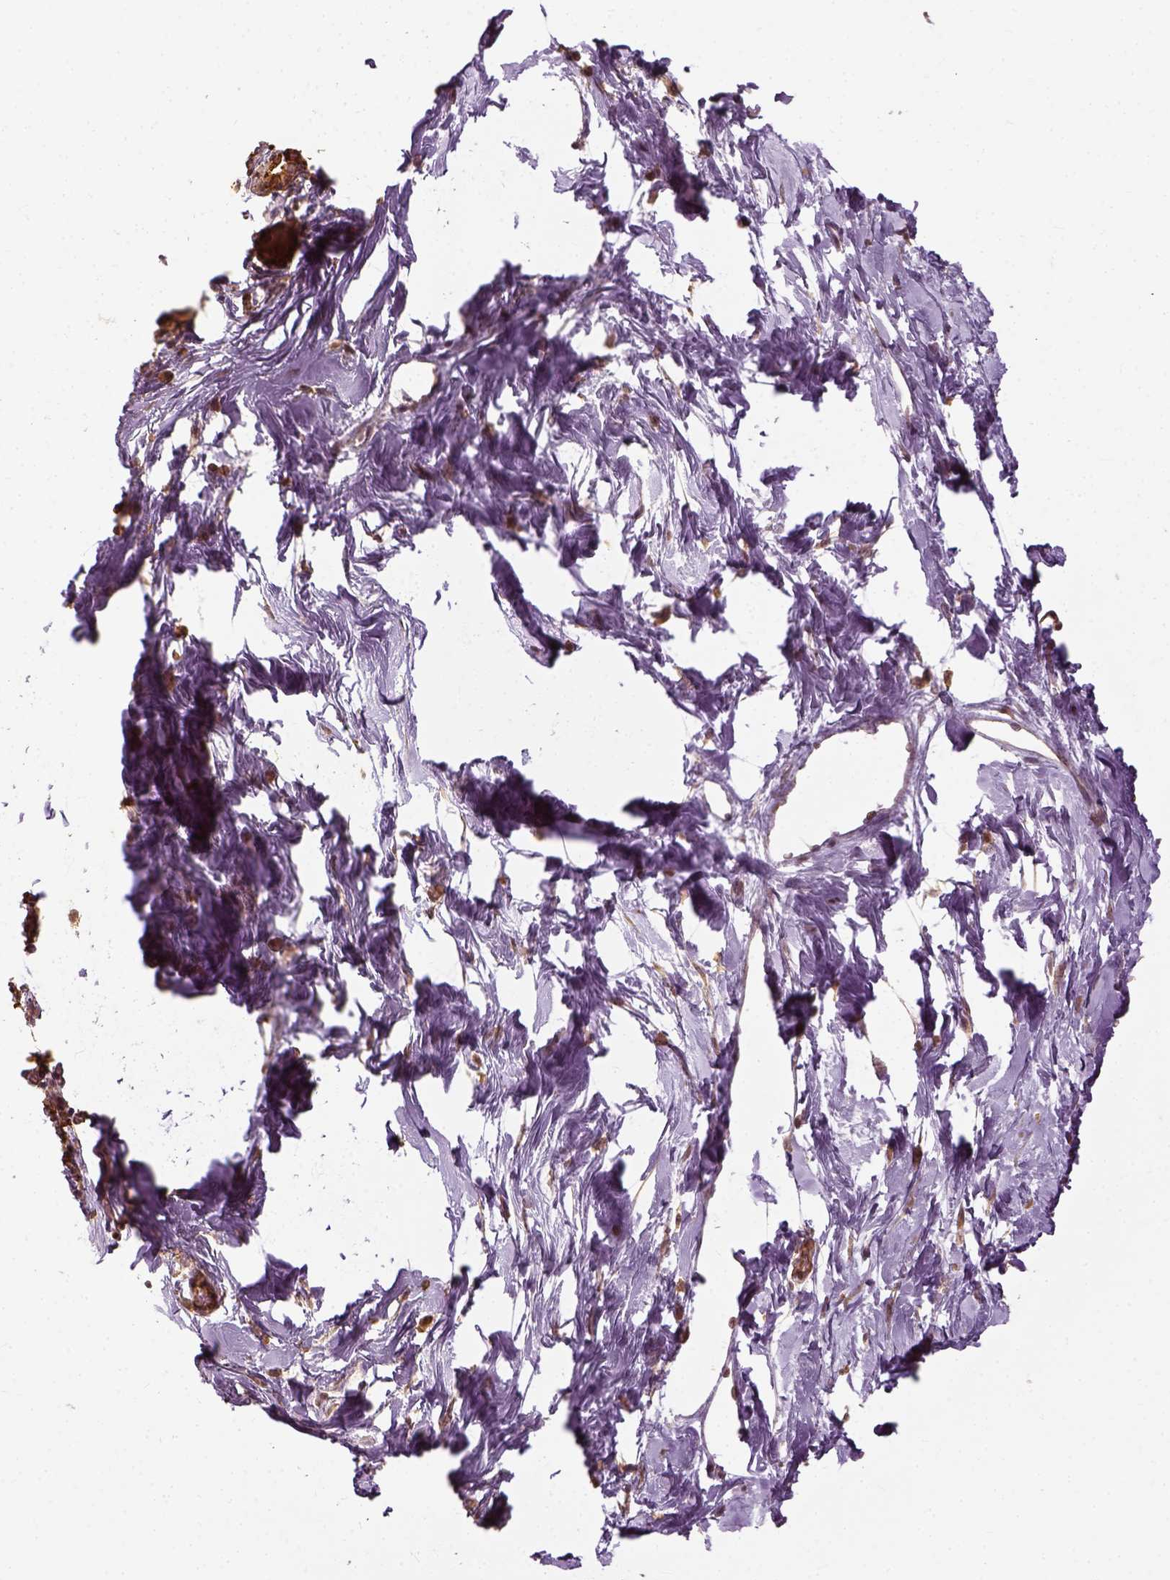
{"staining": {"intensity": "strong", "quantity": ">75%", "location": "cytoplasmic/membranous"}, "tissue": "breast", "cell_type": "Adipocytes", "image_type": "normal", "snomed": [{"axis": "morphology", "description": "Normal tissue, NOS"}, {"axis": "topography", "description": "Breast"}], "caption": "Protein expression analysis of benign human breast reveals strong cytoplasmic/membranous positivity in approximately >75% of adipocytes. Using DAB (3,3'-diaminobenzidine) (brown) and hematoxylin (blue) stains, captured at high magnification using brightfield microscopy.", "gene": "VEGFA", "patient": {"sex": "female", "age": 45}}